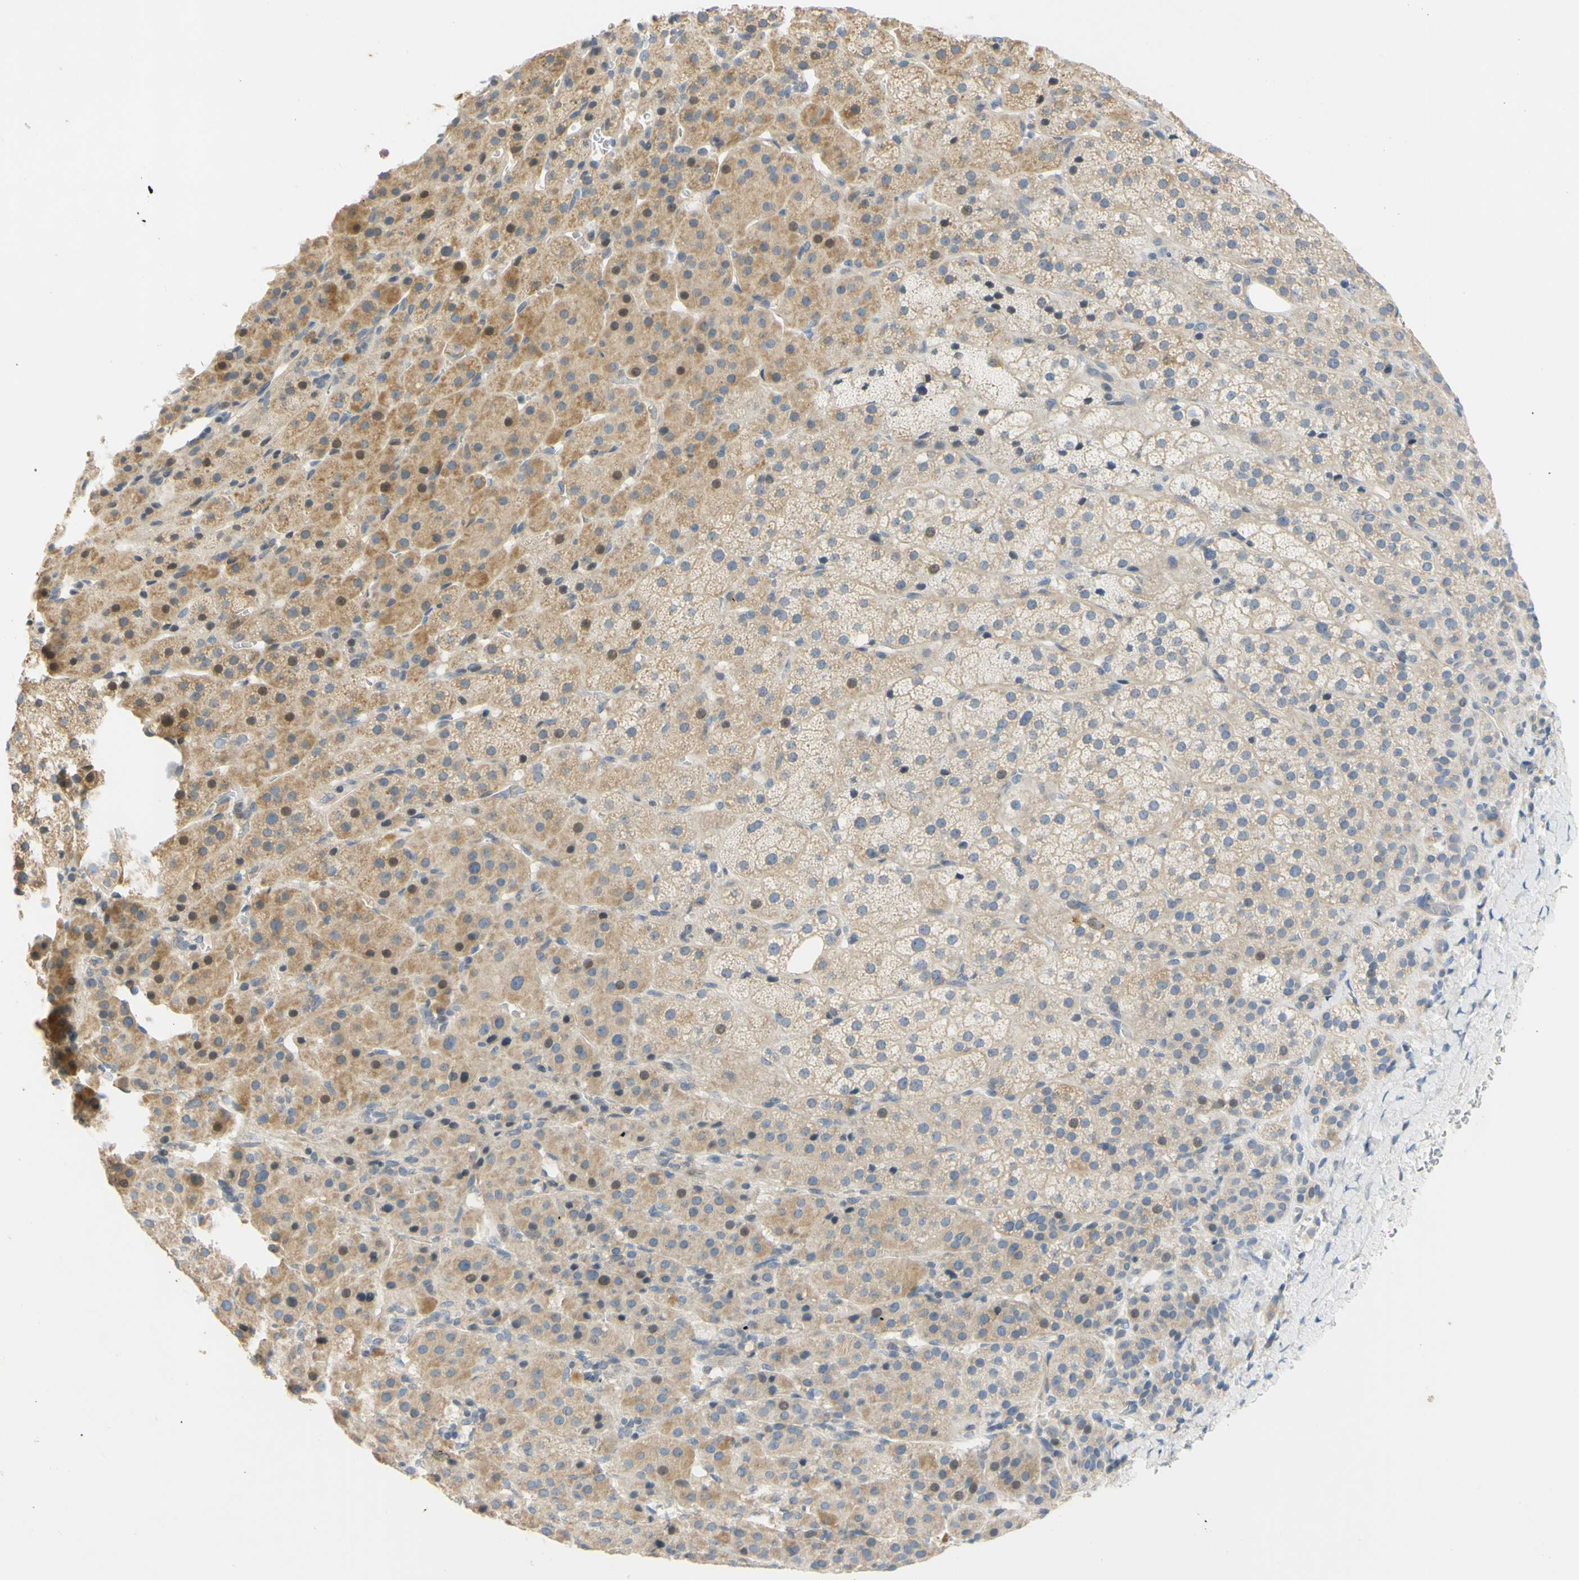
{"staining": {"intensity": "weak", "quantity": ">75%", "location": "cytoplasmic/membranous"}, "tissue": "adrenal gland", "cell_type": "Glandular cells", "image_type": "normal", "snomed": [{"axis": "morphology", "description": "Normal tissue, NOS"}, {"axis": "topography", "description": "Adrenal gland"}], "caption": "An immunohistochemistry histopathology image of normal tissue is shown. Protein staining in brown labels weak cytoplasmic/membranous positivity in adrenal gland within glandular cells. (IHC, brightfield microscopy, high magnification).", "gene": "CCNB2", "patient": {"sex": "female", "age": 57}}